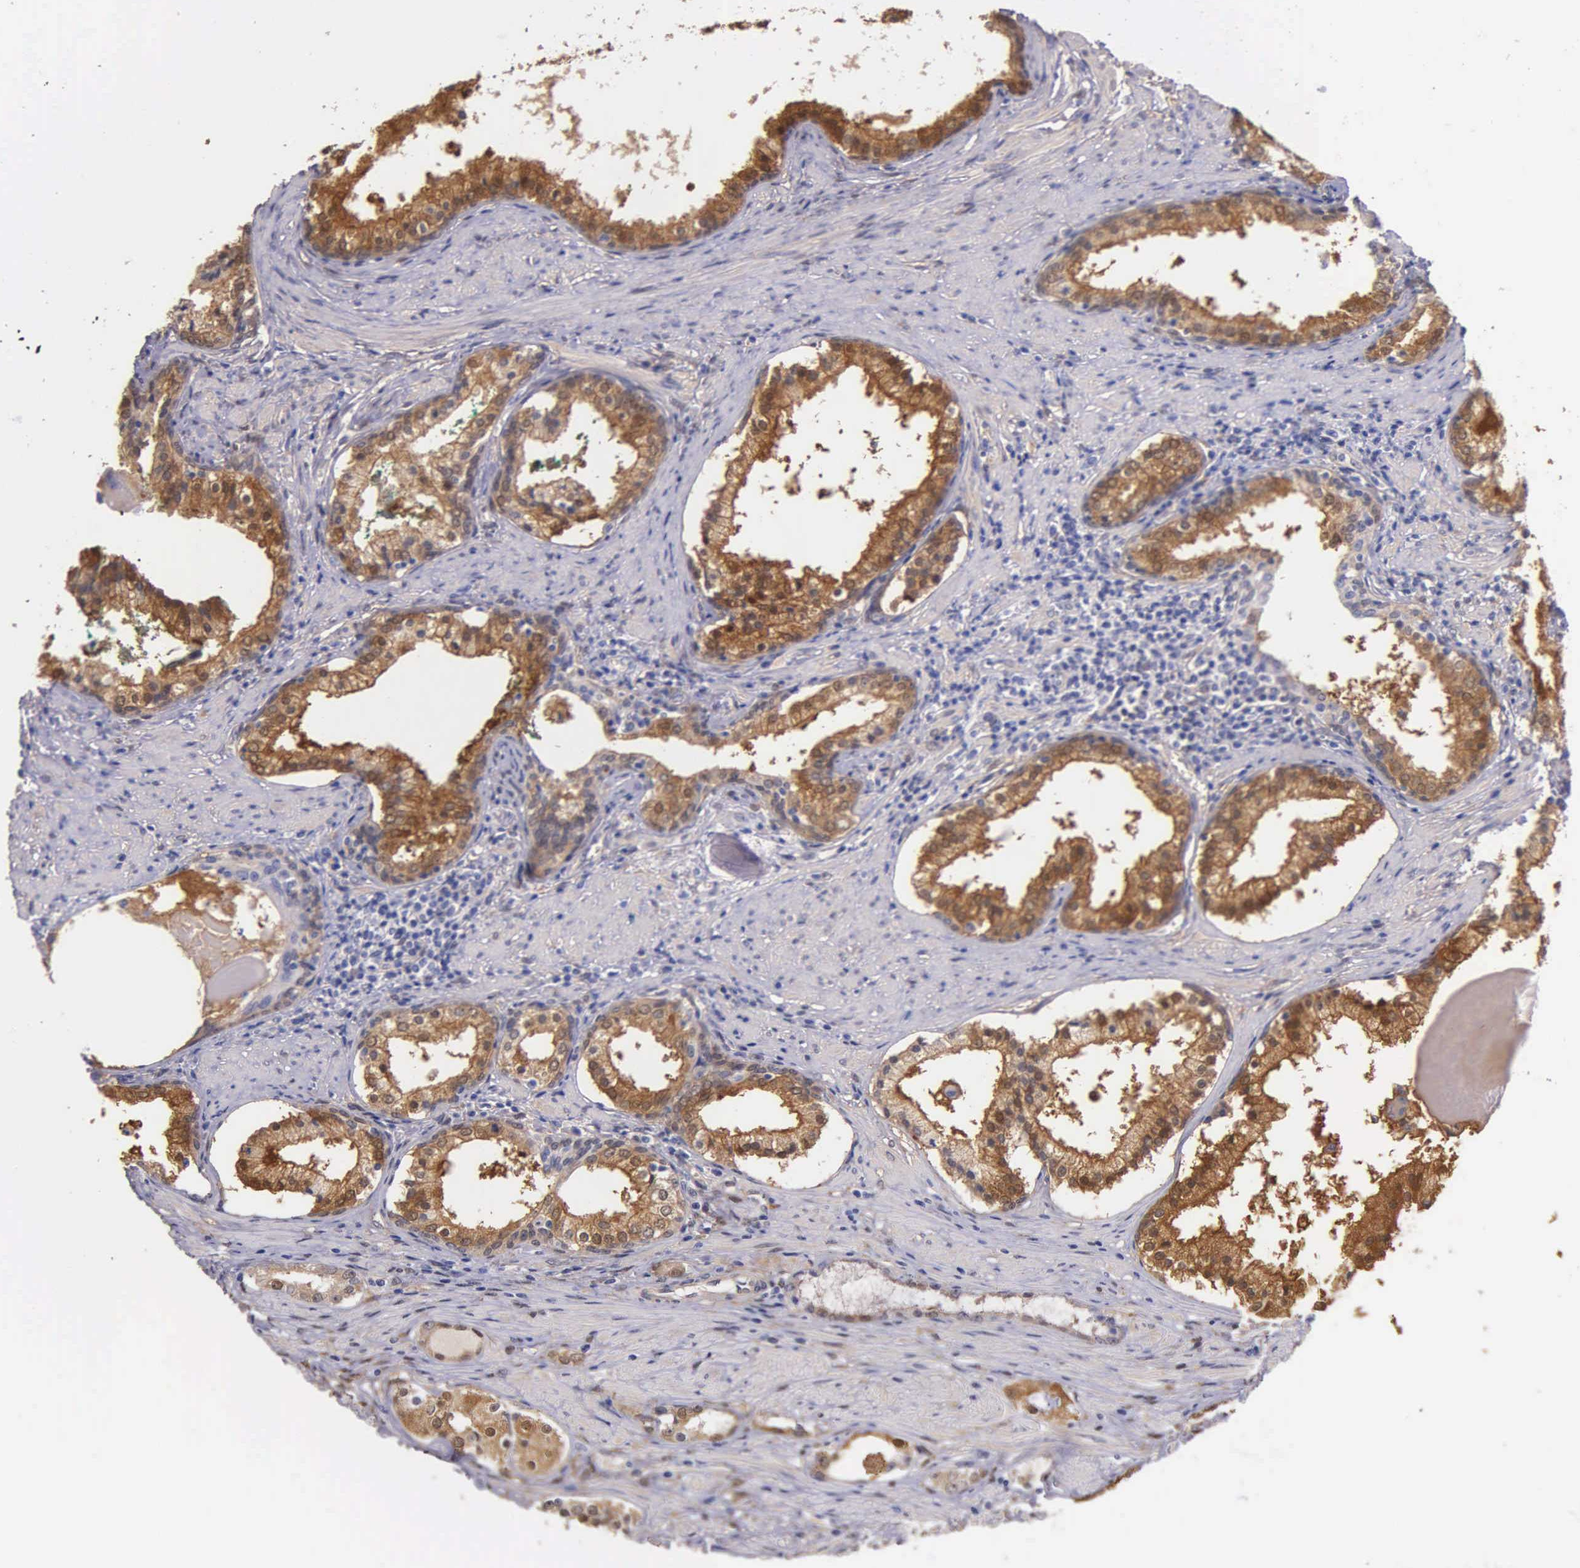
{"staining": {"intensity": "moderate", "quantity": "25%-75%", "location": "cytoplasmic/membranous"}, "tissue": "prostate cancer", "cell_type": "Tumor cells", "image_type": "cancer", "snomed": [{"axis": "morphology", "description": "Adenocarcinoma, Medium grade"}, {"axis": "topography", "description": "Prostate"}], "caption": "Immunohistochemical staining of human prostate adenocarcinoma (medium-grade) shows moderate cytoplasmic/membranous protein positivity in about 25%-75% of tumor cells.", "gene": "GSTT2", "patient": {"sex": "male", "age": 73}}